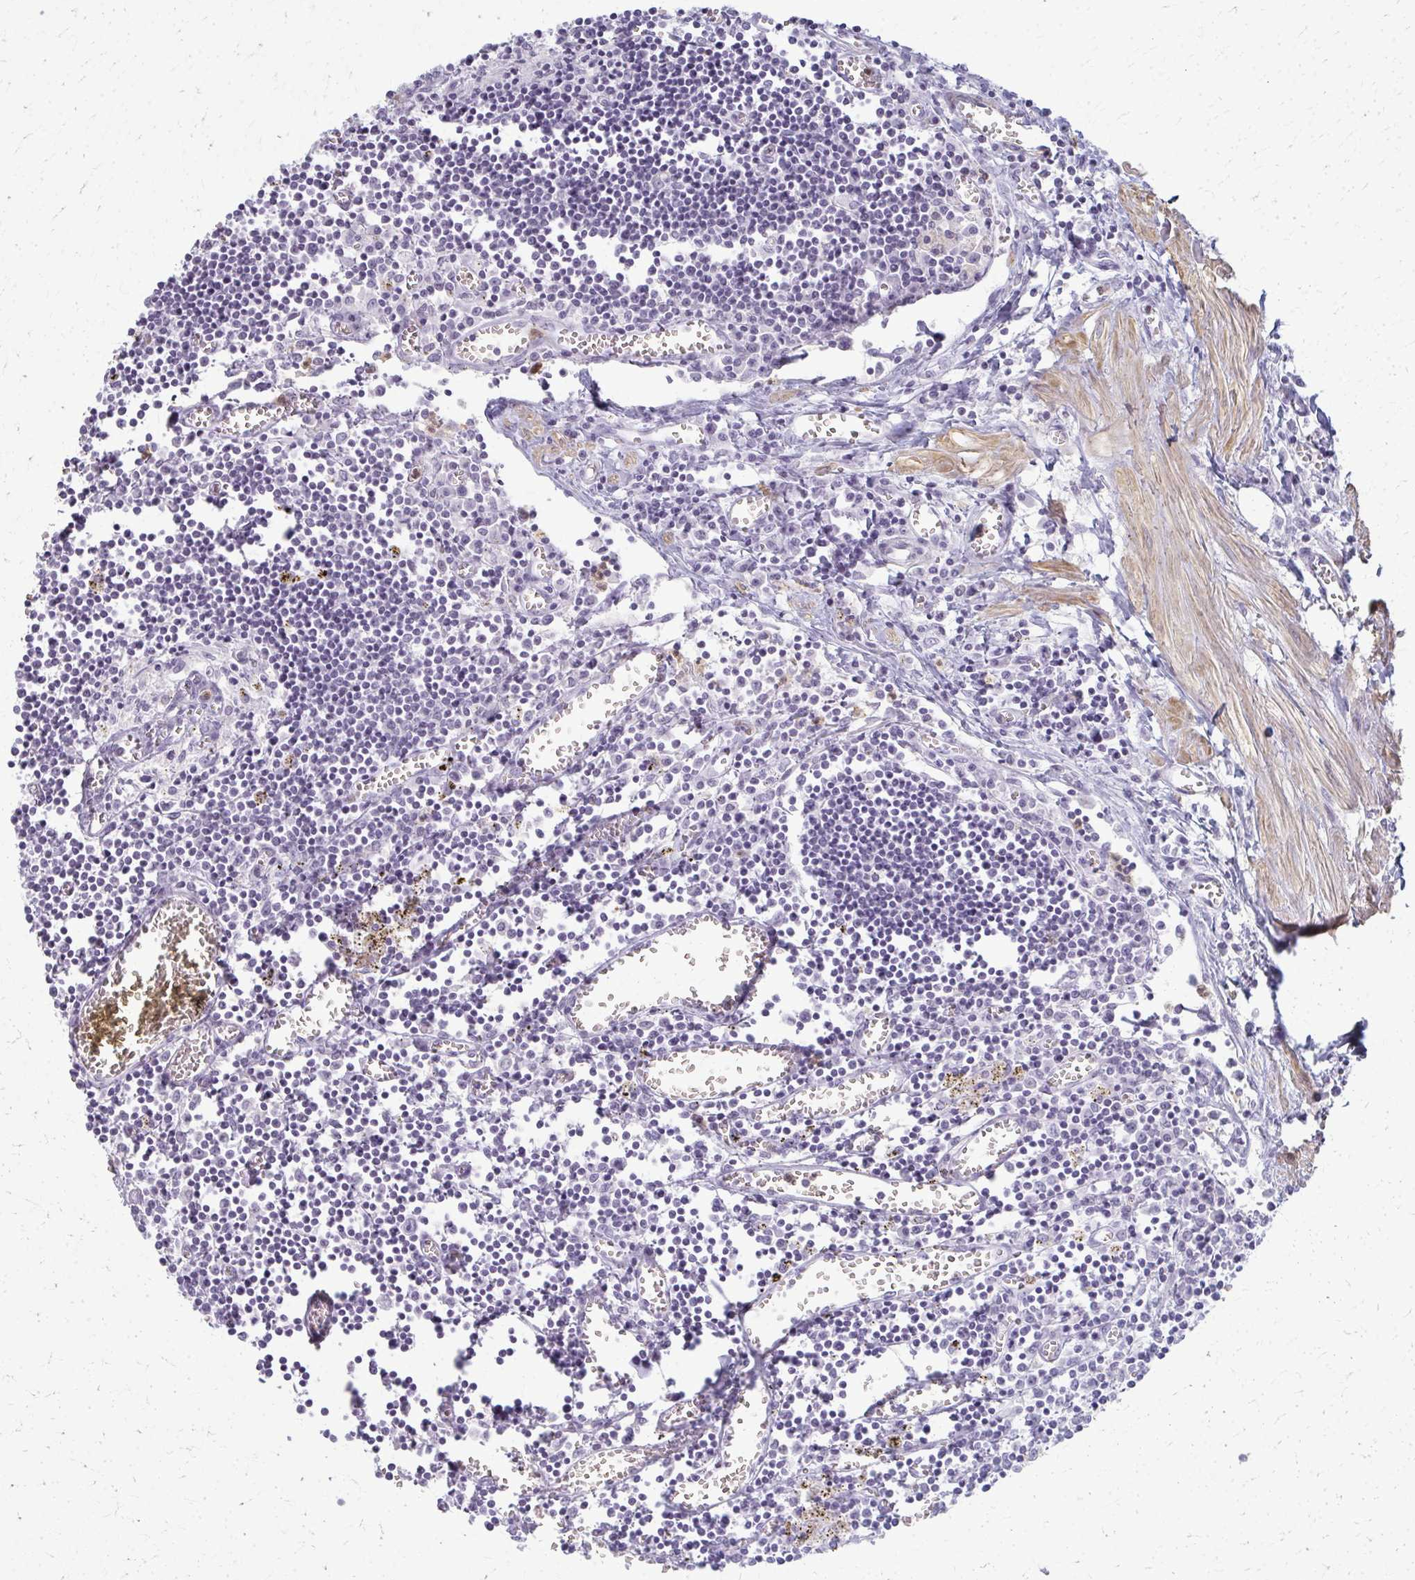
{"staining": {"intensity": "negative", "quantity": "none", "location": "none"}, "tissue": "lymph node", "cell_type": "Germinal center cells", "image_type": "normal", "snomed": [{"axis": "morphology", "description": "Normal tissue, NOS"}, {"axis": "topography", "description": "Lymph node"}], "caption": "Lymph node stained for a protein using immunohistochemistry displays no positivity germinal center cells.", "gene": "CA3", "patient": {"sex": "male", "age": 66}}